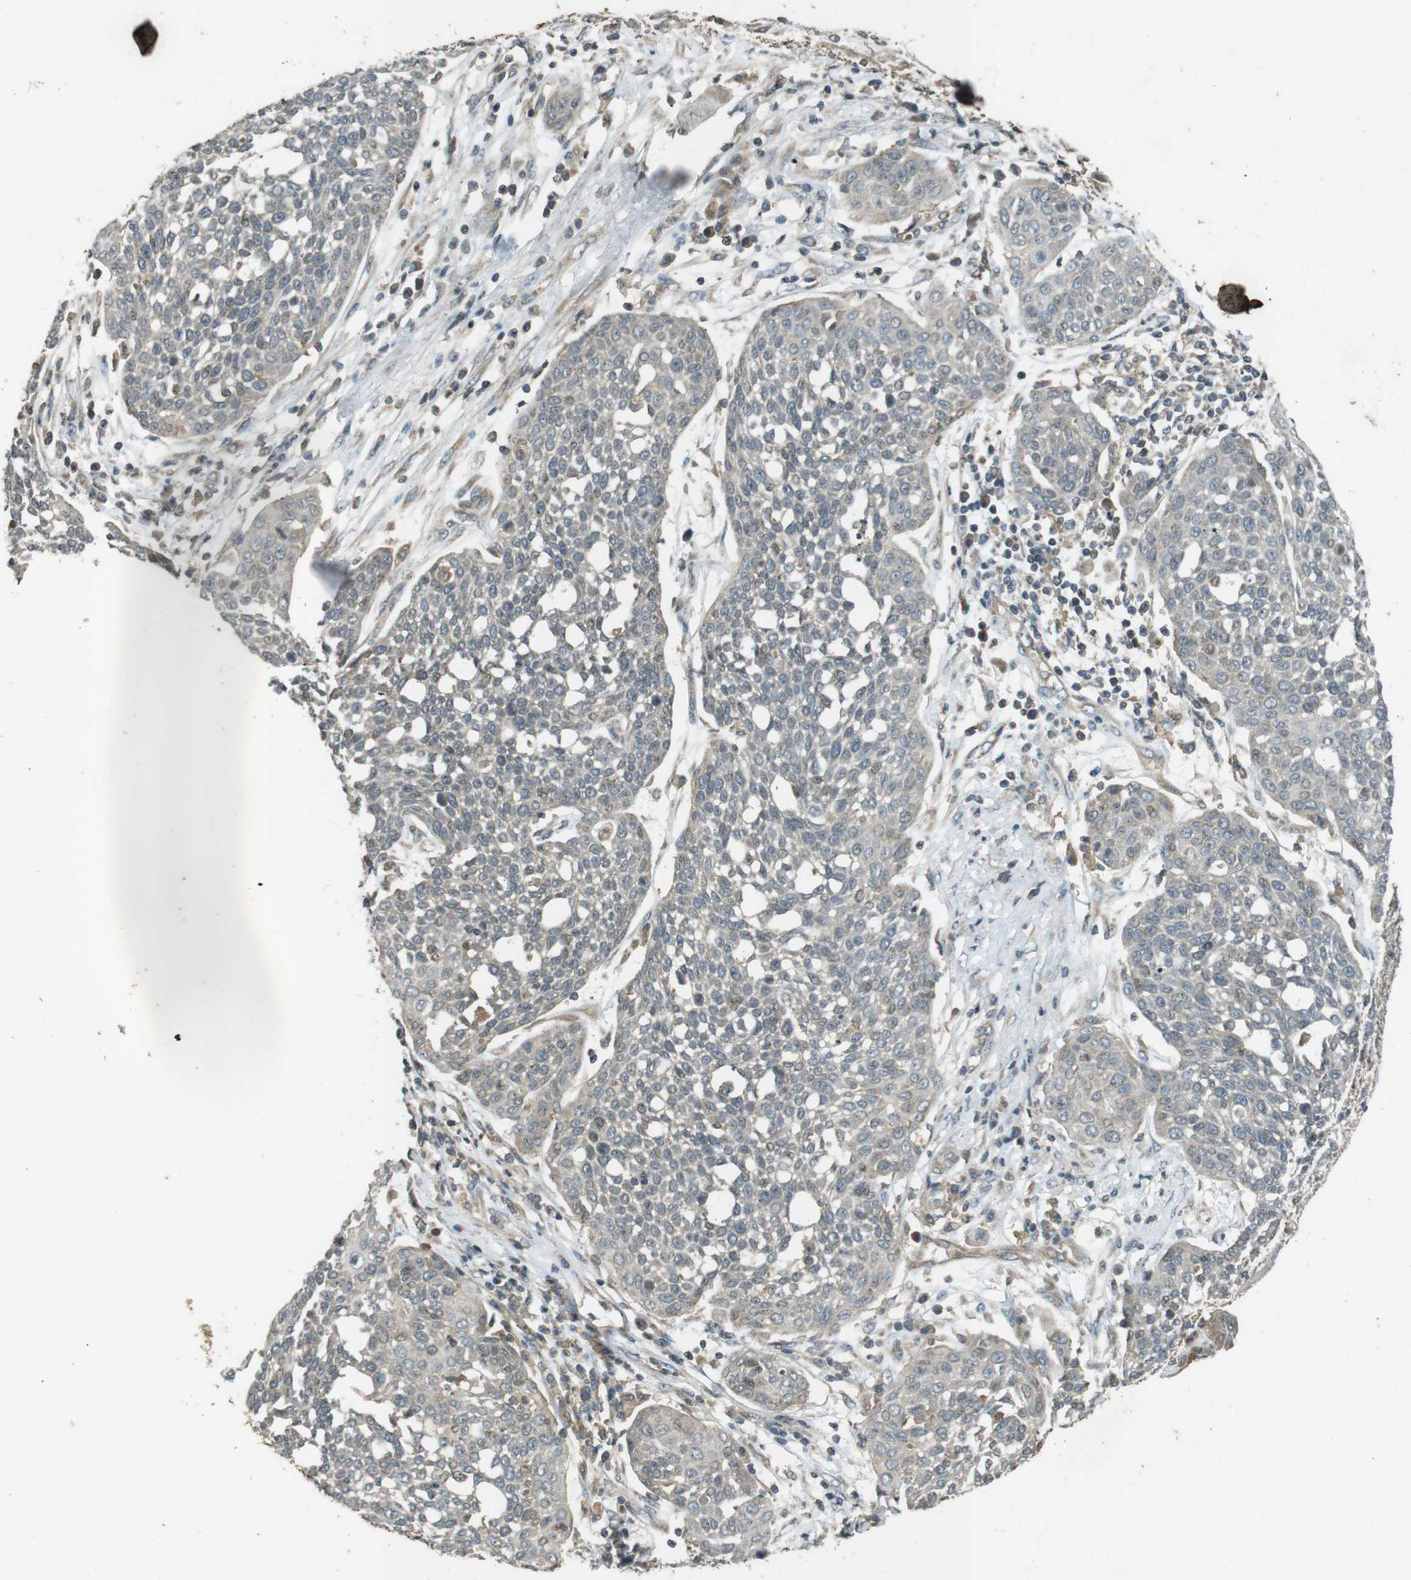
{"staining": {"intensity": "weak", "quantity": "<25%", "location": "cytoplasmic/membranous"}, "tissue": "cervical cancer", "cell_type": "Tumor cells", "image_type": "cancer", "snomed": [{"axis": "morphology", "description": "Squamous cell carcinoma, NOS"}, {"axis": "topography", "description": "Cervix"}], "caption": "Immunohistochemical staining of squamous cell carcinoma (cervical) shows no significant staining in tumor cells.", "gene": "ZYX", "patient": {"sex": "female", "age": 34}}